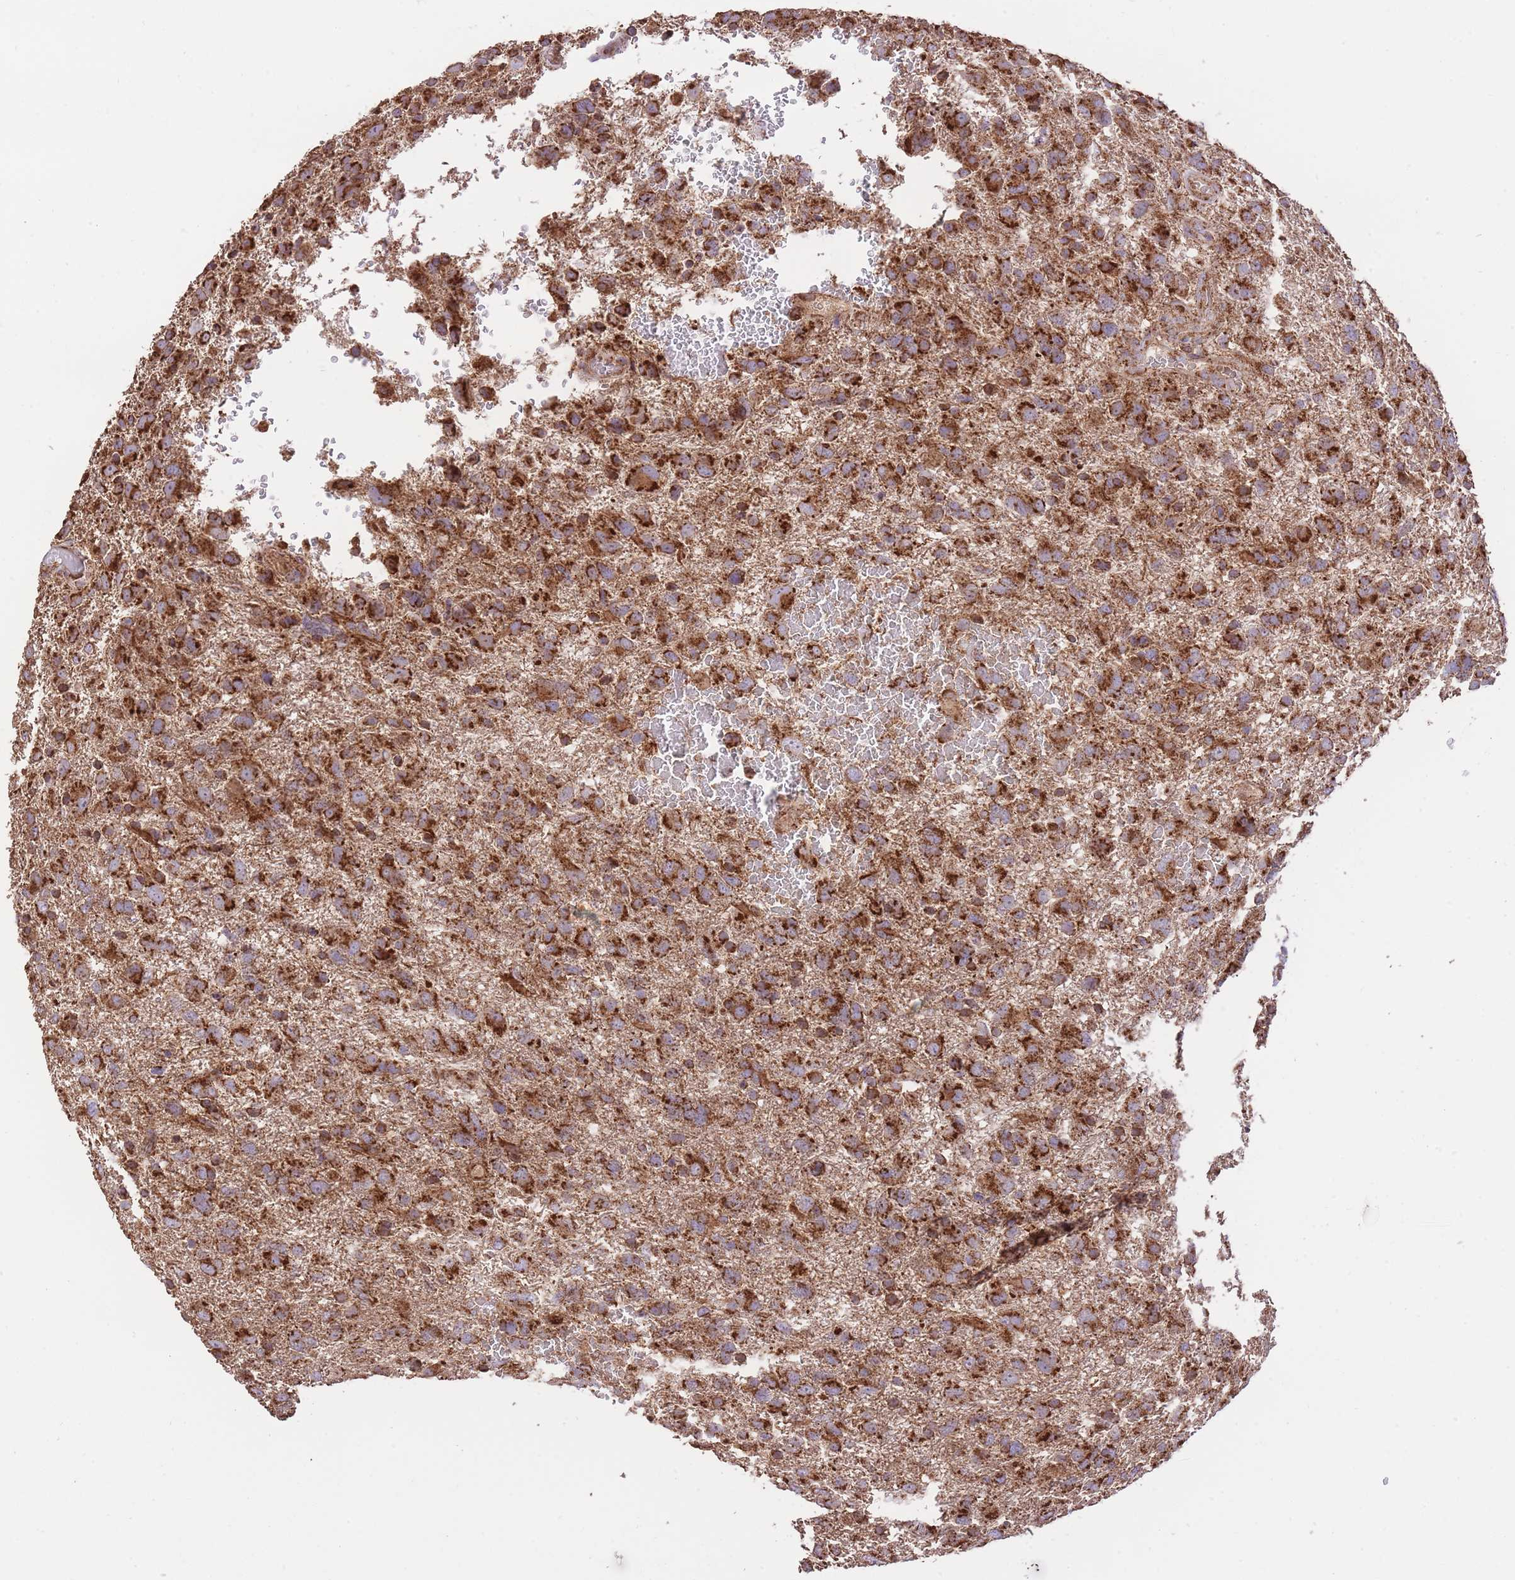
{"staining": {"intensity": "strong", "quantity": ">75%", "location": "cytoplasmic/membranous"}, "tissue": "glioma", "cell_type": "Tumor cells", "image_type": "cancer", "snomed": [{"axis": "morphology", "description": "Glioma, malignant, High grade"}, {"axis": "topography", "description": "Brain"}], "caption": "High-grade glioma (malignant) was stained to show a protein in brown. There is high levels of strong cytoplasmic/membranous staining in about >75% of tumor cells.", "gene": "PREP", "patient": {"sex": "male", "age": 61}}